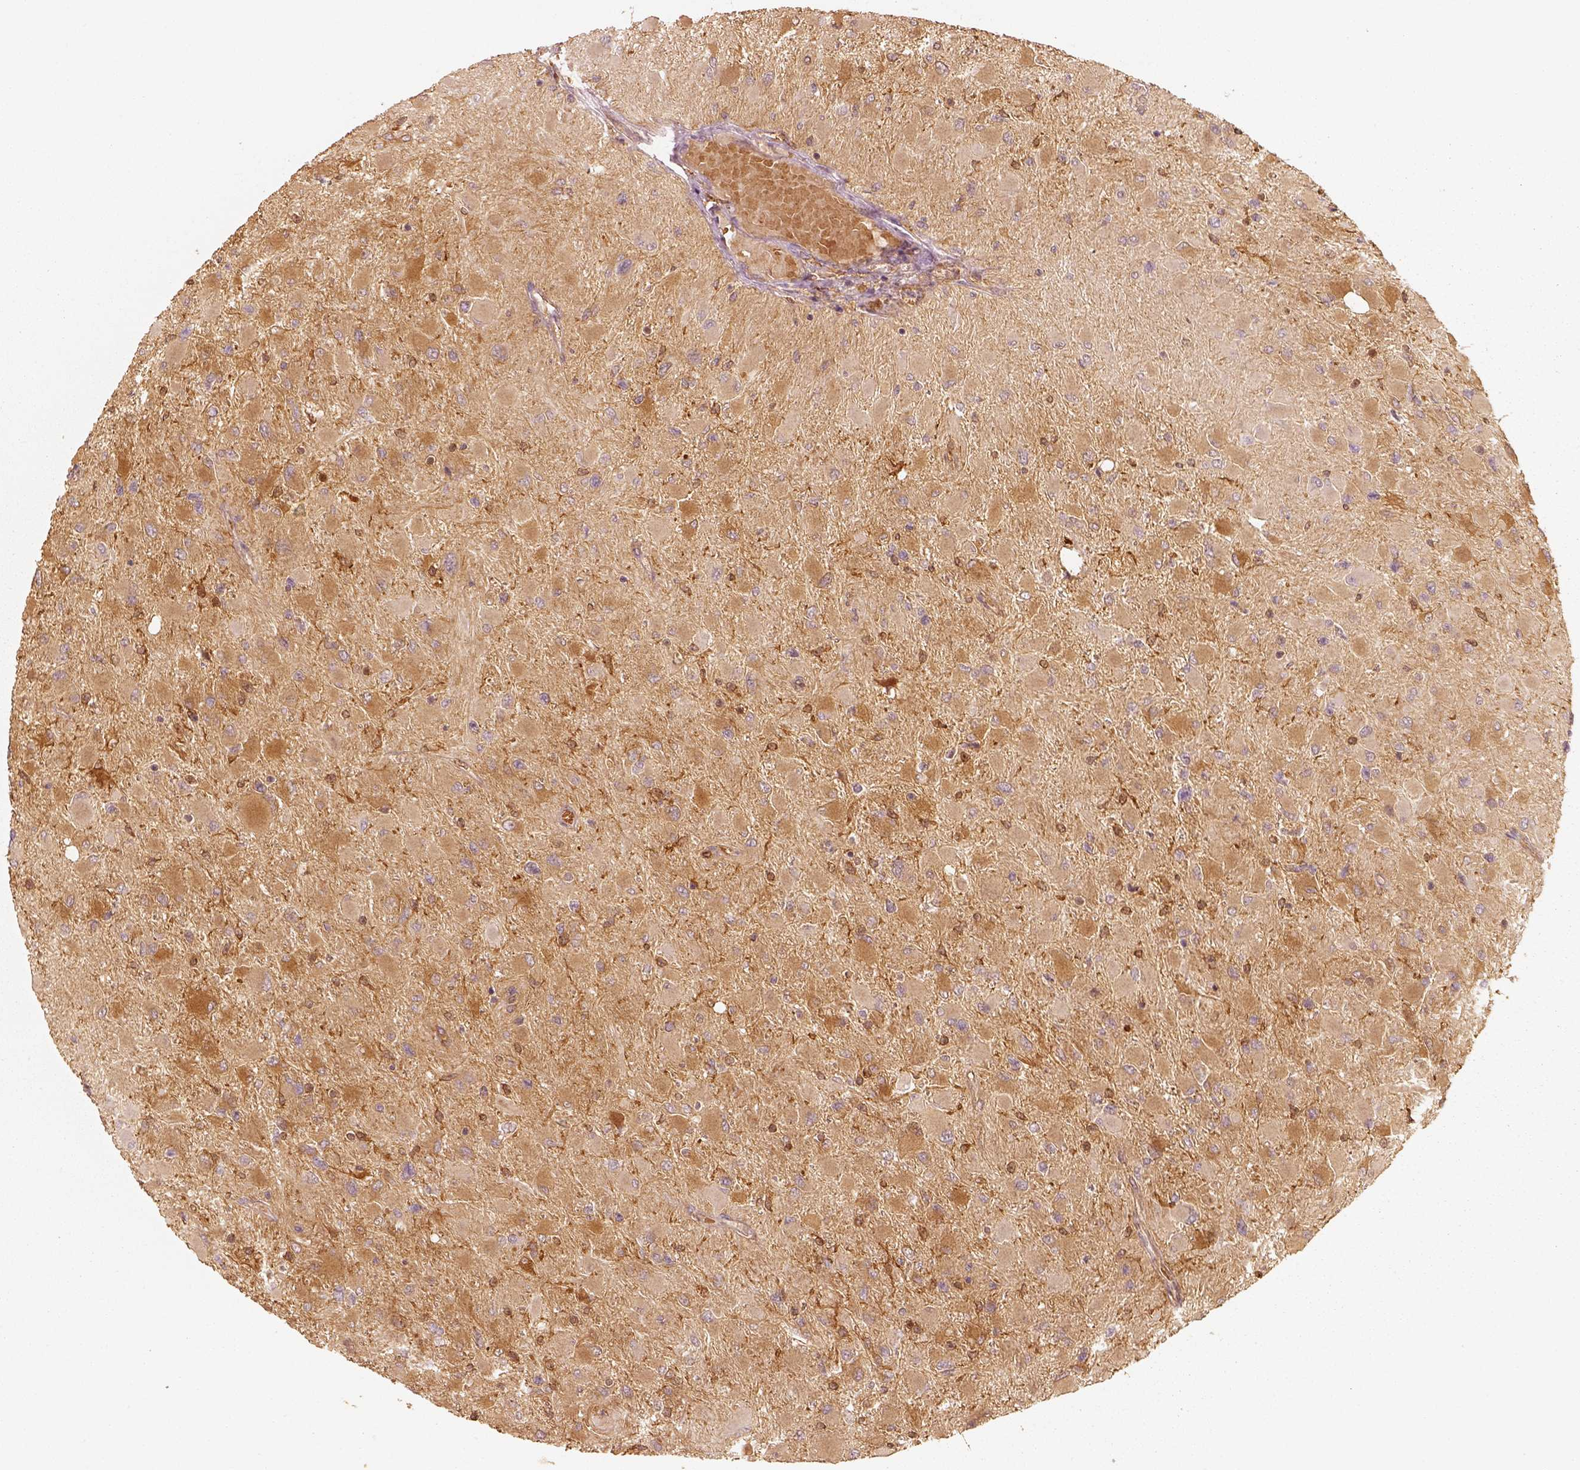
{"staining": {"intensity": "moderate", "quantity": ">75%", "location": "cytoplasmic/membranous"}, "tissue": "glioma", "cell_type": "Tumor cells", "image_type": "cancer", "snomed": [{"axis": "morphology", "description": "Glioma, malignant, High grade"}, {"axis": "topography", "description": "Cerebral cortex"}], "caption": "High-grade glioma (malignant) stained with a brown dye reveals moderate cytoplasmic/membranous positive staining in about >75% of tumor cells.", "gene": "FSCN1", "patient": {"sex": "female", "age": 36}}